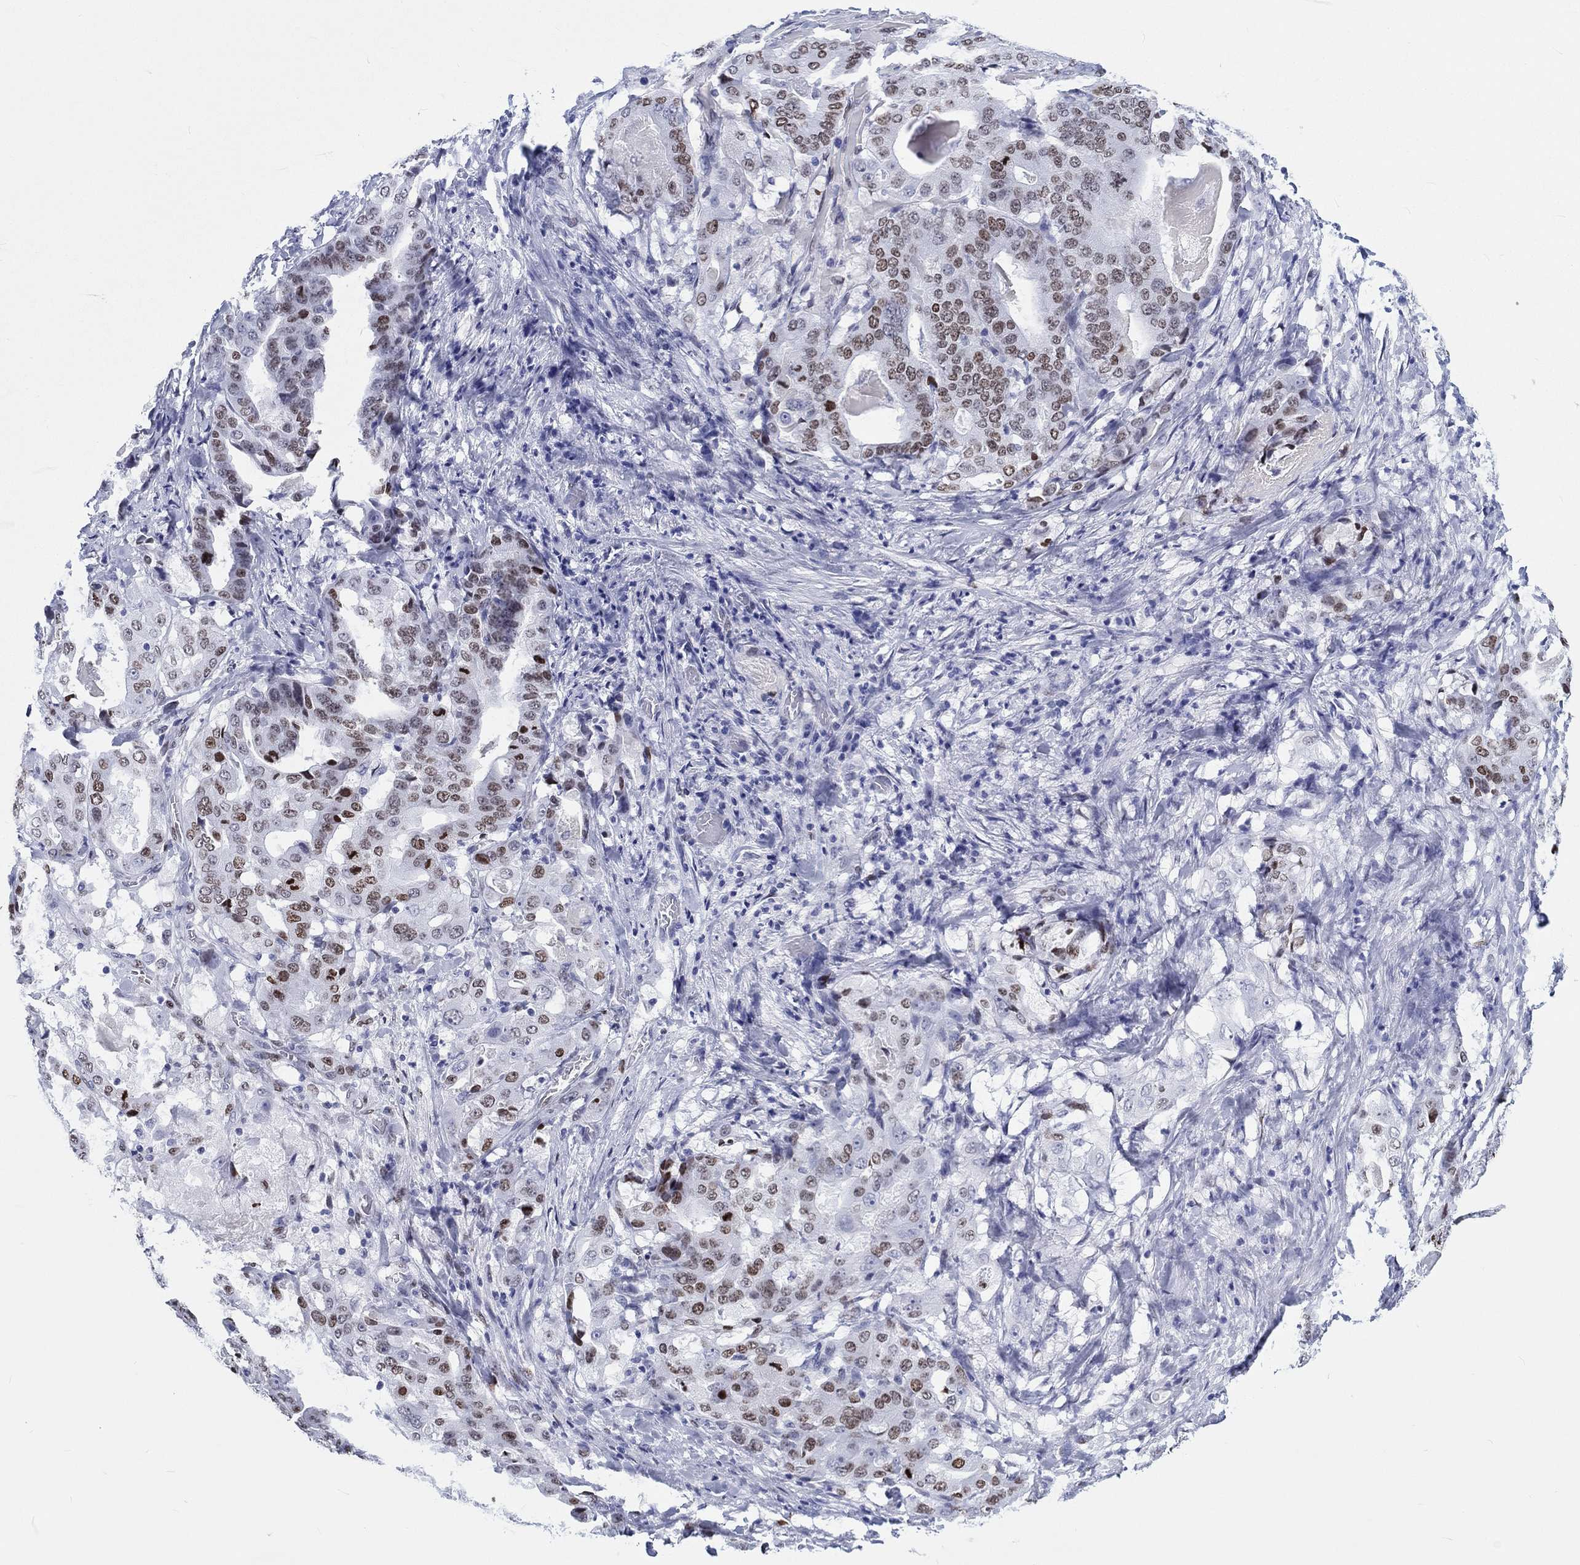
{"staining": {"intensity": "moderate", "quantity": "25%-75%", "location": "nuclear"}, "tissue": "stomach cancer", "cell_type": "Tumor cells", "image_type": "cancer", "snomed": [{"axis": "morphology", "description": "Adenocarcinoma, NOS"}, {"axis": "topography", "description": "Stomach"}], "caption": "The micrograph displays a brown stain indicating the presence of a protein in the nuclear of tumor cells in stomach adenocarcinoma.", "gene": "H1-1", "patient": {"sex": "male", "age": 48}}